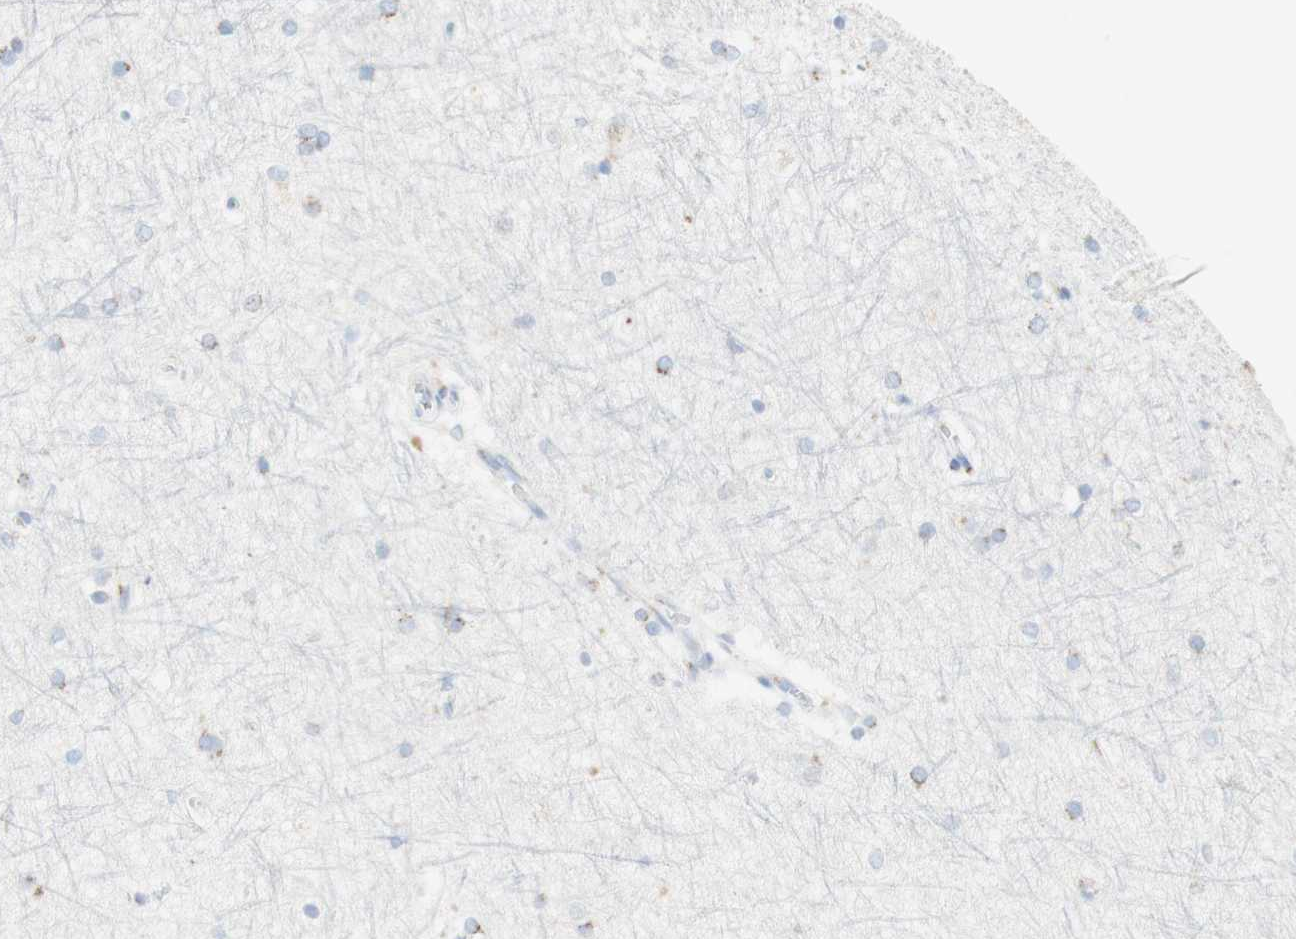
{"staining": {"intensity": "negative", "quantity": "none", "location": "none"}, "tissue": "hippocampus", "cell_type": "Glial cells", "image_type": "normal", "snomed": [{"axis": "morphology", "description": "Normal tissue, NOS"}, {"axis": "topography", "description": "Hippocampus"}], "caption": "This histopathology image is of unremarkable hippocampus stained with IHC to label a protein in brown with the nuclei are counter-stained blue. There is no expression in glial cells.", "gene": "MANEA", "patient": {"sex": "female", "age": 19}}